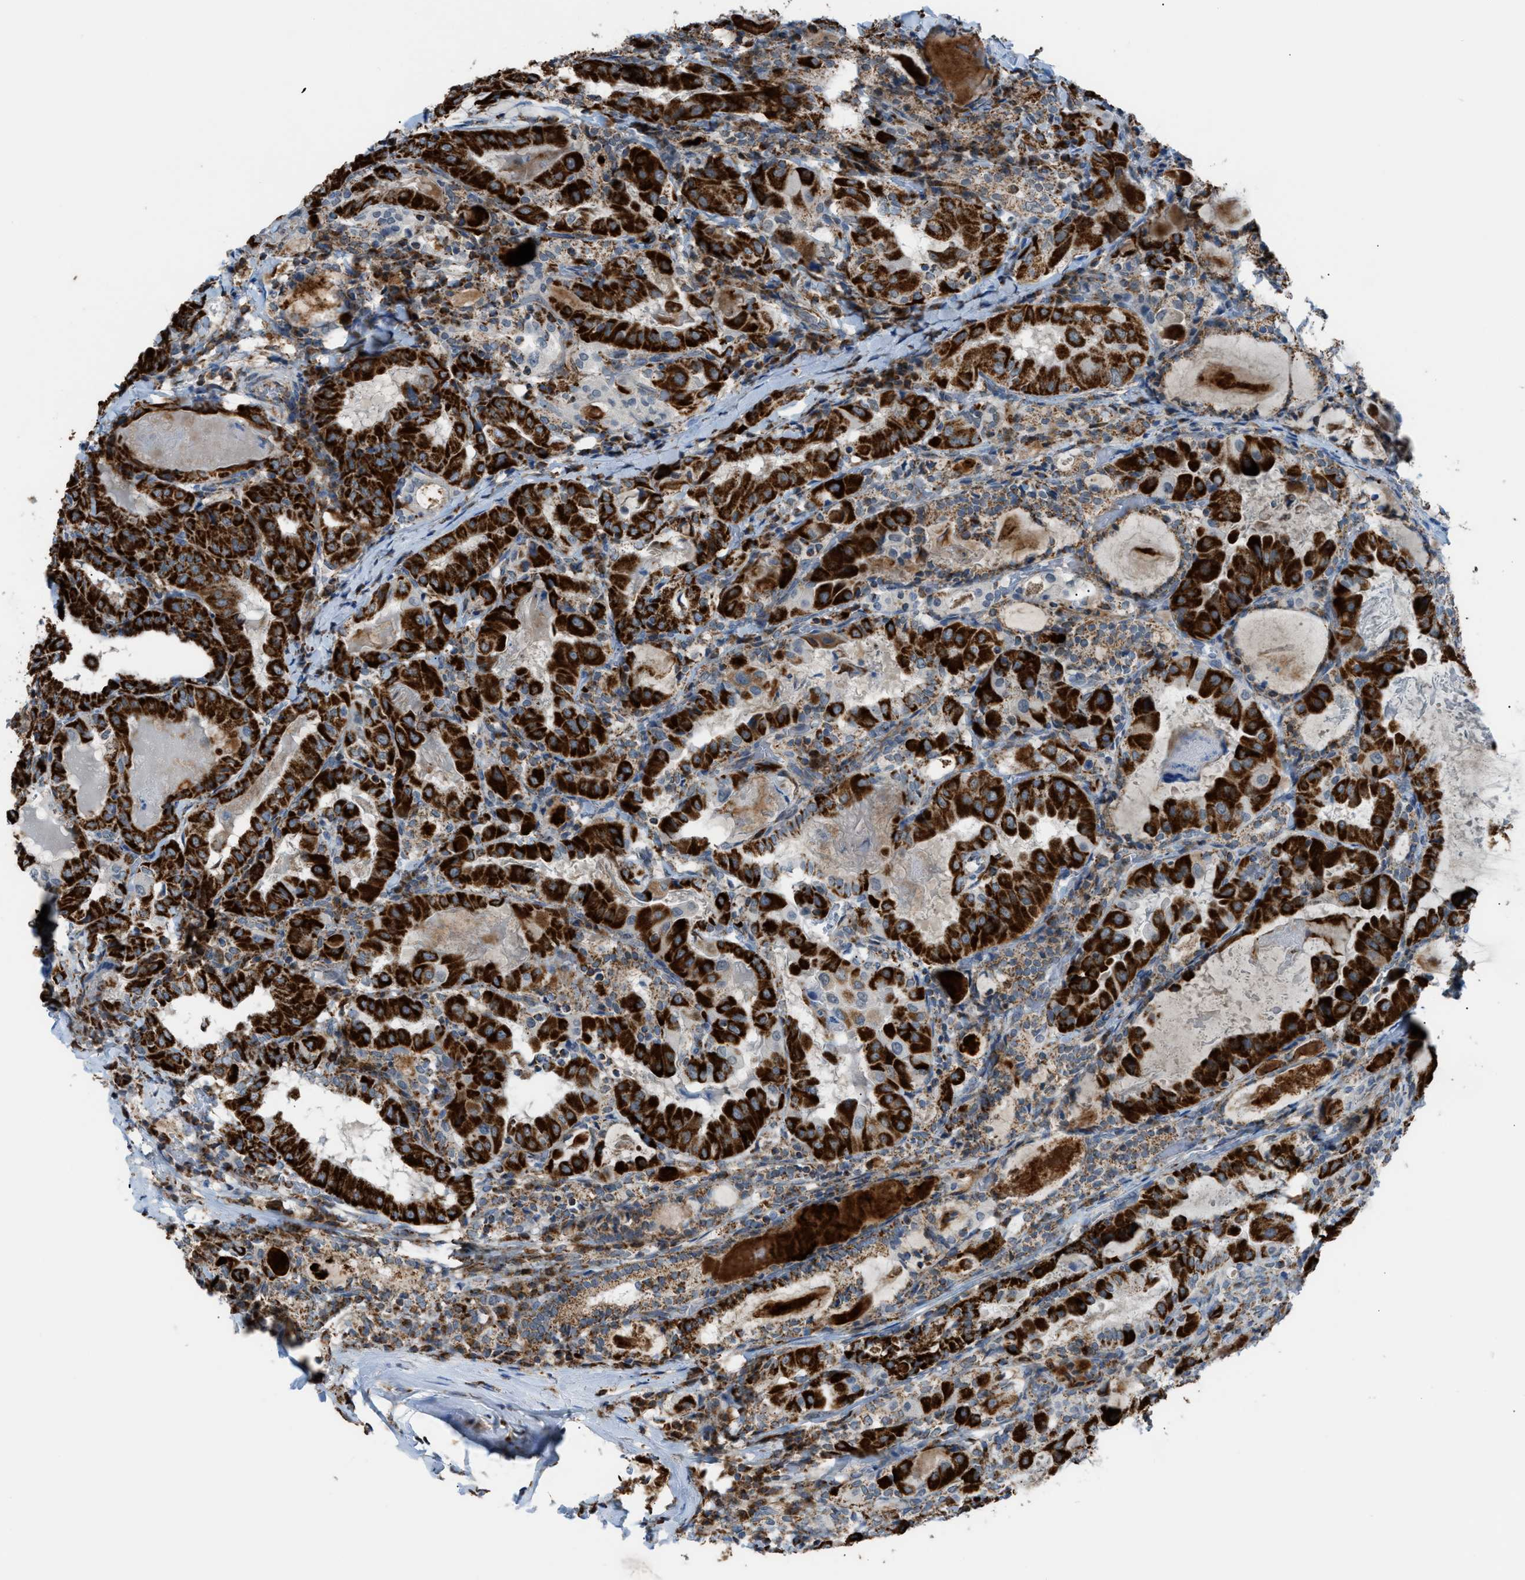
{"staining": {"intensity": "strong", "quantity": ">75%", "location": "cytoplasmic/membranous"}, "tissue": "thyroid cancer", "cell_type": "Tumor cells", "image_type": "cancer", "snomed": [{"axis": "morphology", "description": "Papillary adenocarcinoma, NOS"}, {"axis": "topography", "description": "Thyroid gland"}], "caption": "Immunohistochemical staining of thyroid cancer displays high levels of strong cytoplasmic/membranous protein expression in about >75% of tumor cells. The protein of interest is stained brown, and the nuclei are stained in blue (DAB (3,3'-diaminobenzidine) IHC with brightfield microscopy, high magnification).", "gene": "SRM", "patient": {"sex": "female", "age": 42}}